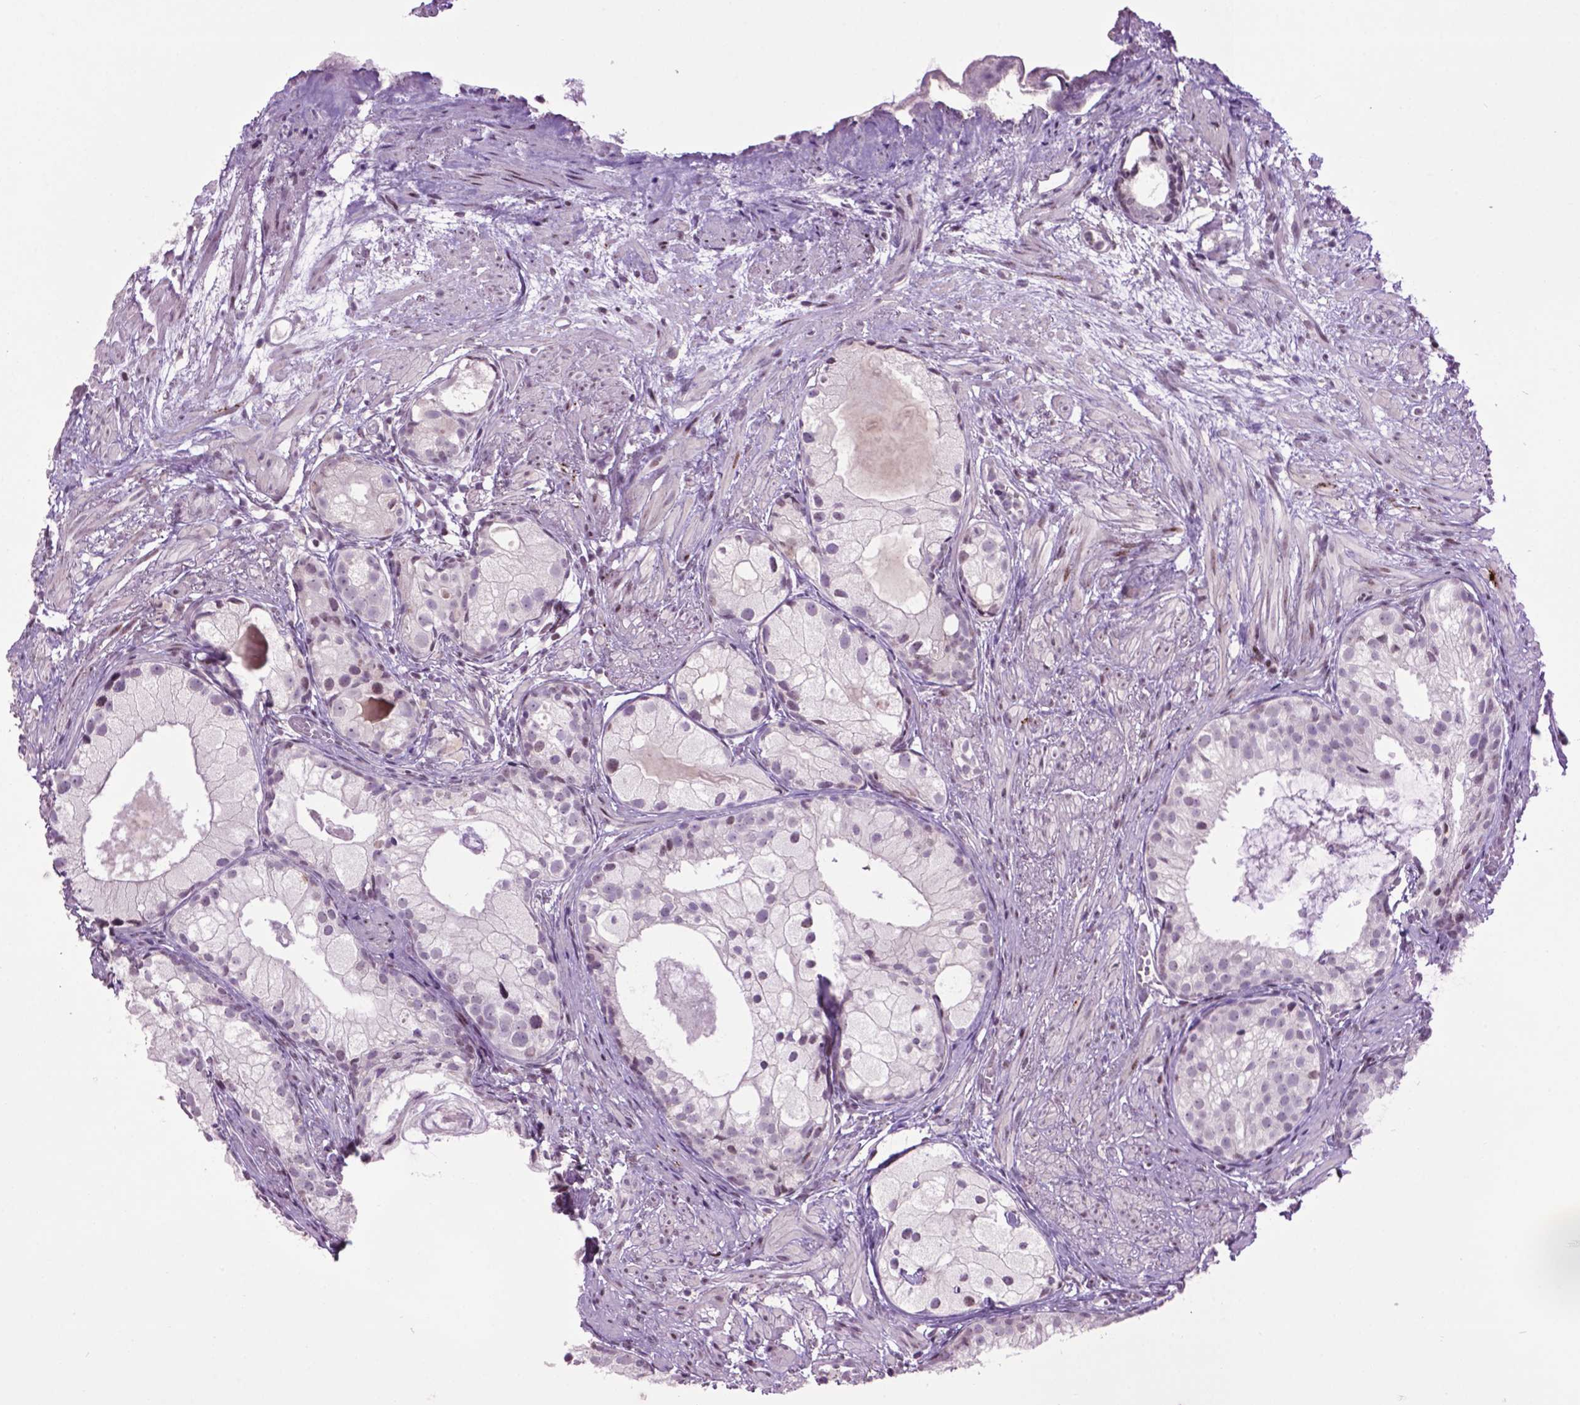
{"staining": {"intensity": "negative", "quantity": "none", "location": "none"}, "tissue": "prostate cancer", "cell_type": "Tumor cells", "image_type": "cancer", "snomed": [{"axis": "morphology", "description": "Adenocarcinoma, High grade"}, {"axis": "topography", "description": "Prostate"}], "caption": "Prostate high-grade adenocarcinoma was stained to show a protein in brown. There is no significant positivity in tumor cells.", "gene": "TH", "patient": {"sex": "male", "age": 85}}